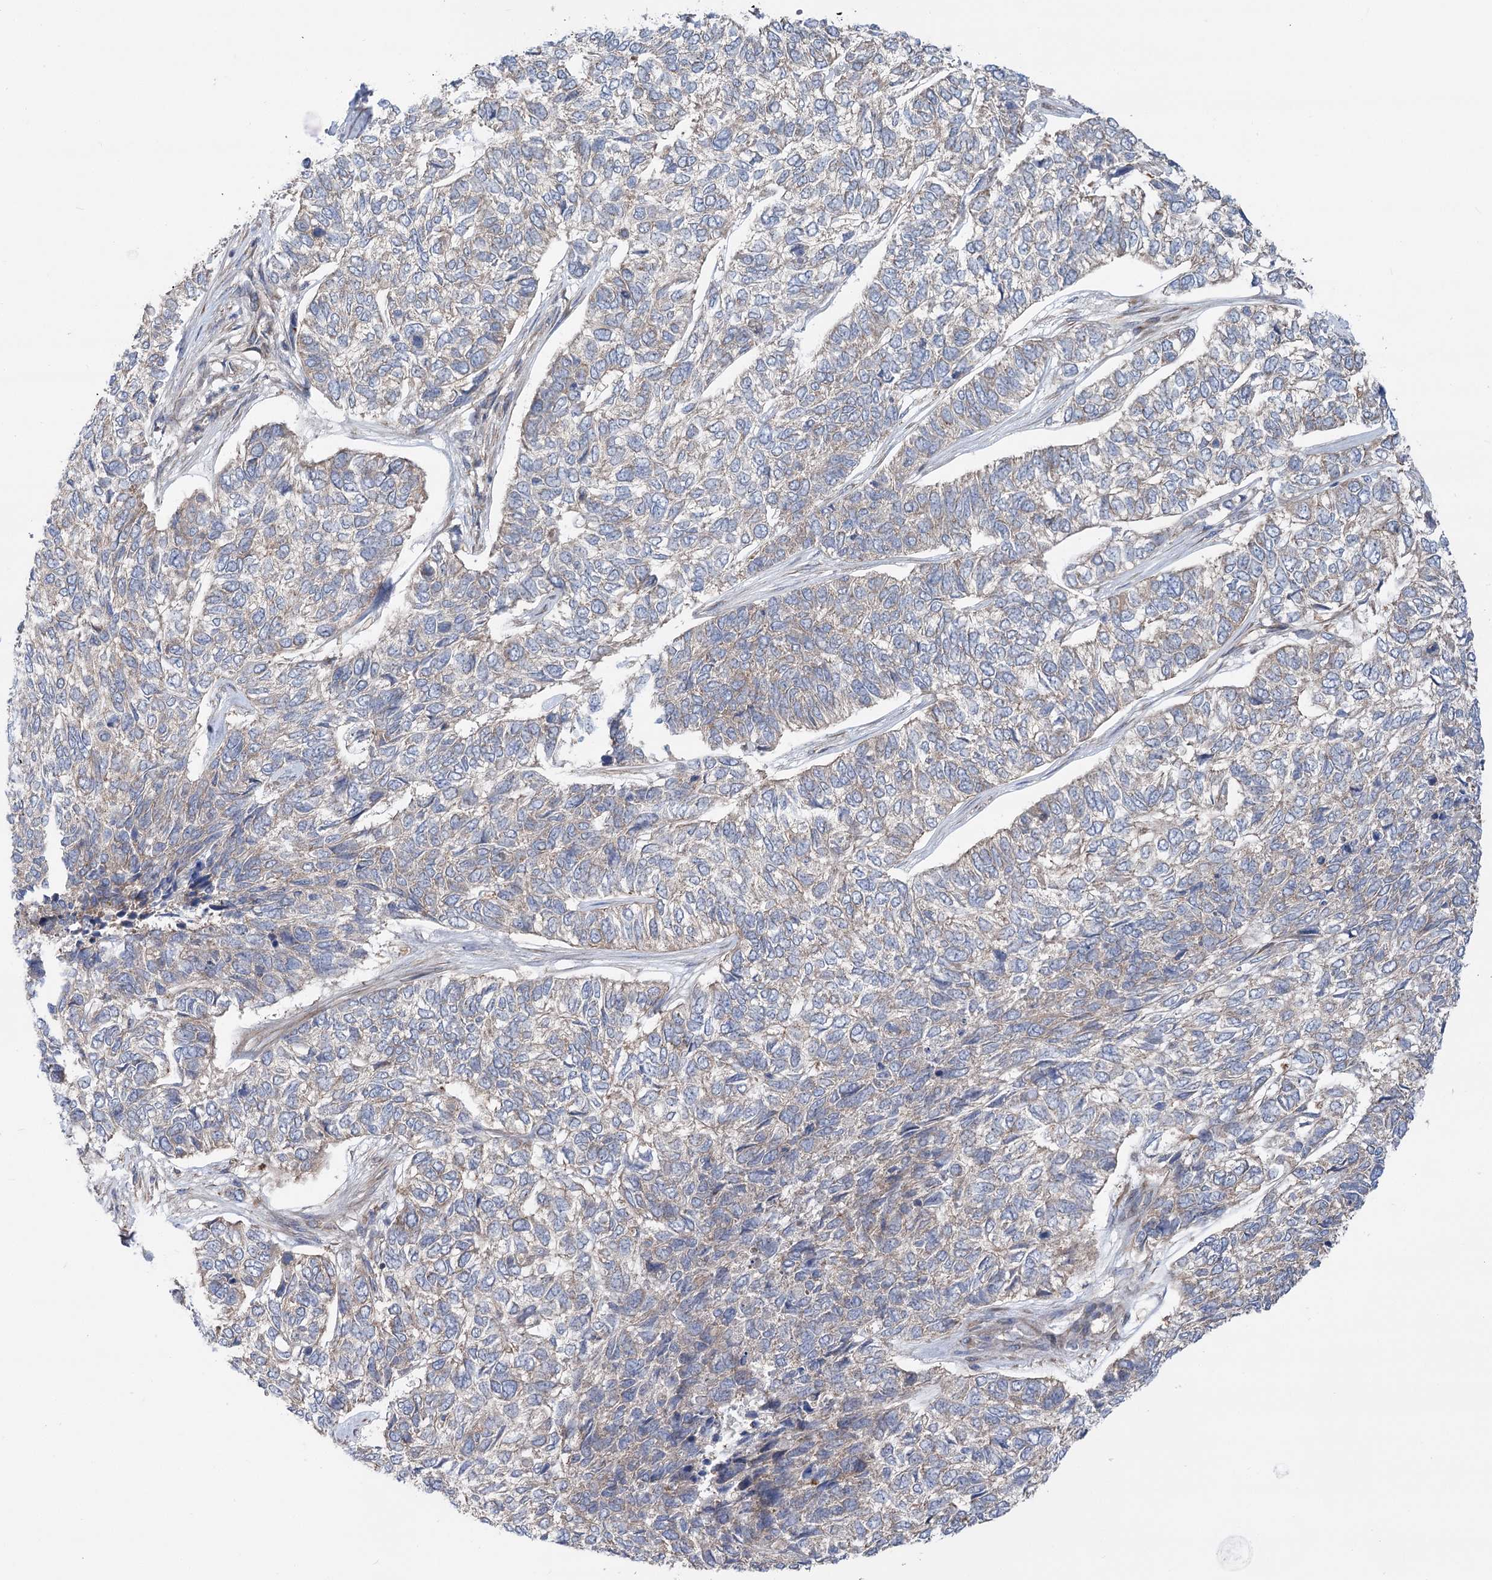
{"staining": {"intensity": "weak", "quantity": "<25%", "location": "cytoplasmic/membranous"}, "tissue": "skin cancer", "cell_type": "Tumor cells", "image_type": "cancer", "snomed": [{"axis": "morphology", "description": "Basal cell carcinoma"}, {"axis": "topography", "description": "Skin"}], "caption": "A photomicrograph of human skin basal cell carcinoma is negative for staining in tumor cells. (DAB (3,3'-diaminobenzidine) IHC with hematoxylin counter stain).", "gene": "SCN11A", "patient": {"sex": "female", "age": 65}}